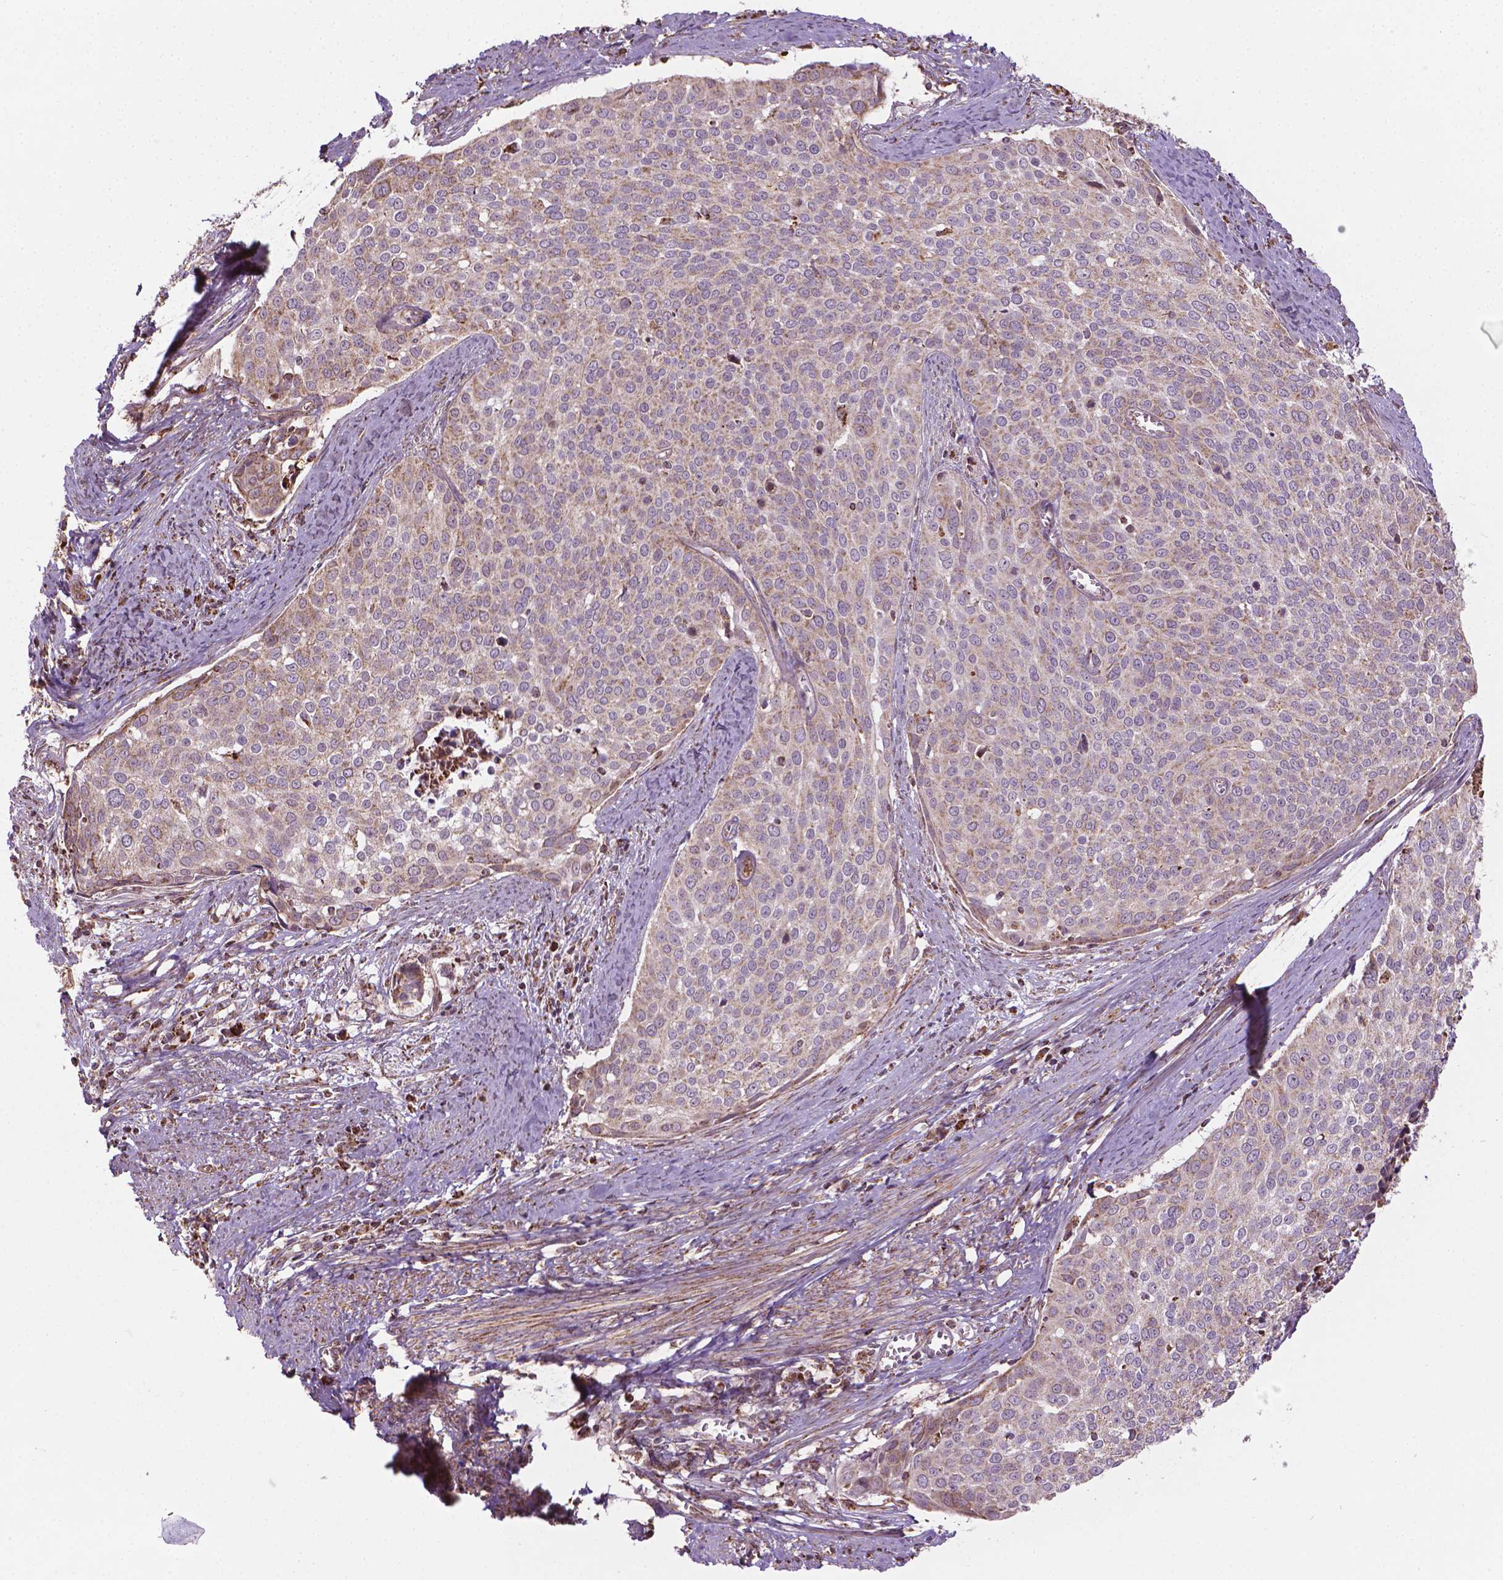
{"staining": {"intensity": "weak", "quantity": "25%-75%", "location": "cytoplasmic/membranous"}, "tissue": "cervical cancer", "cell_type": "Tumor cells", "image_type": "cancer", "snomed": [{"axis": "morphology", "description": "Squamous cell carcinoma, NOS"}, {"axis": "topography", "description": "Cervix"}], "caption": "Immunohistochemical staining of human squamous cell carcinoma (cervical) displays weak cytoplasmic/membranous protein positivity in about 25%-75% of tumor cells. The protein of interest is shown in brown color, while the nuclei are stained blue.", "gene": "HS3ST3A1", "patient": {"sex": "female", "age": 39}}